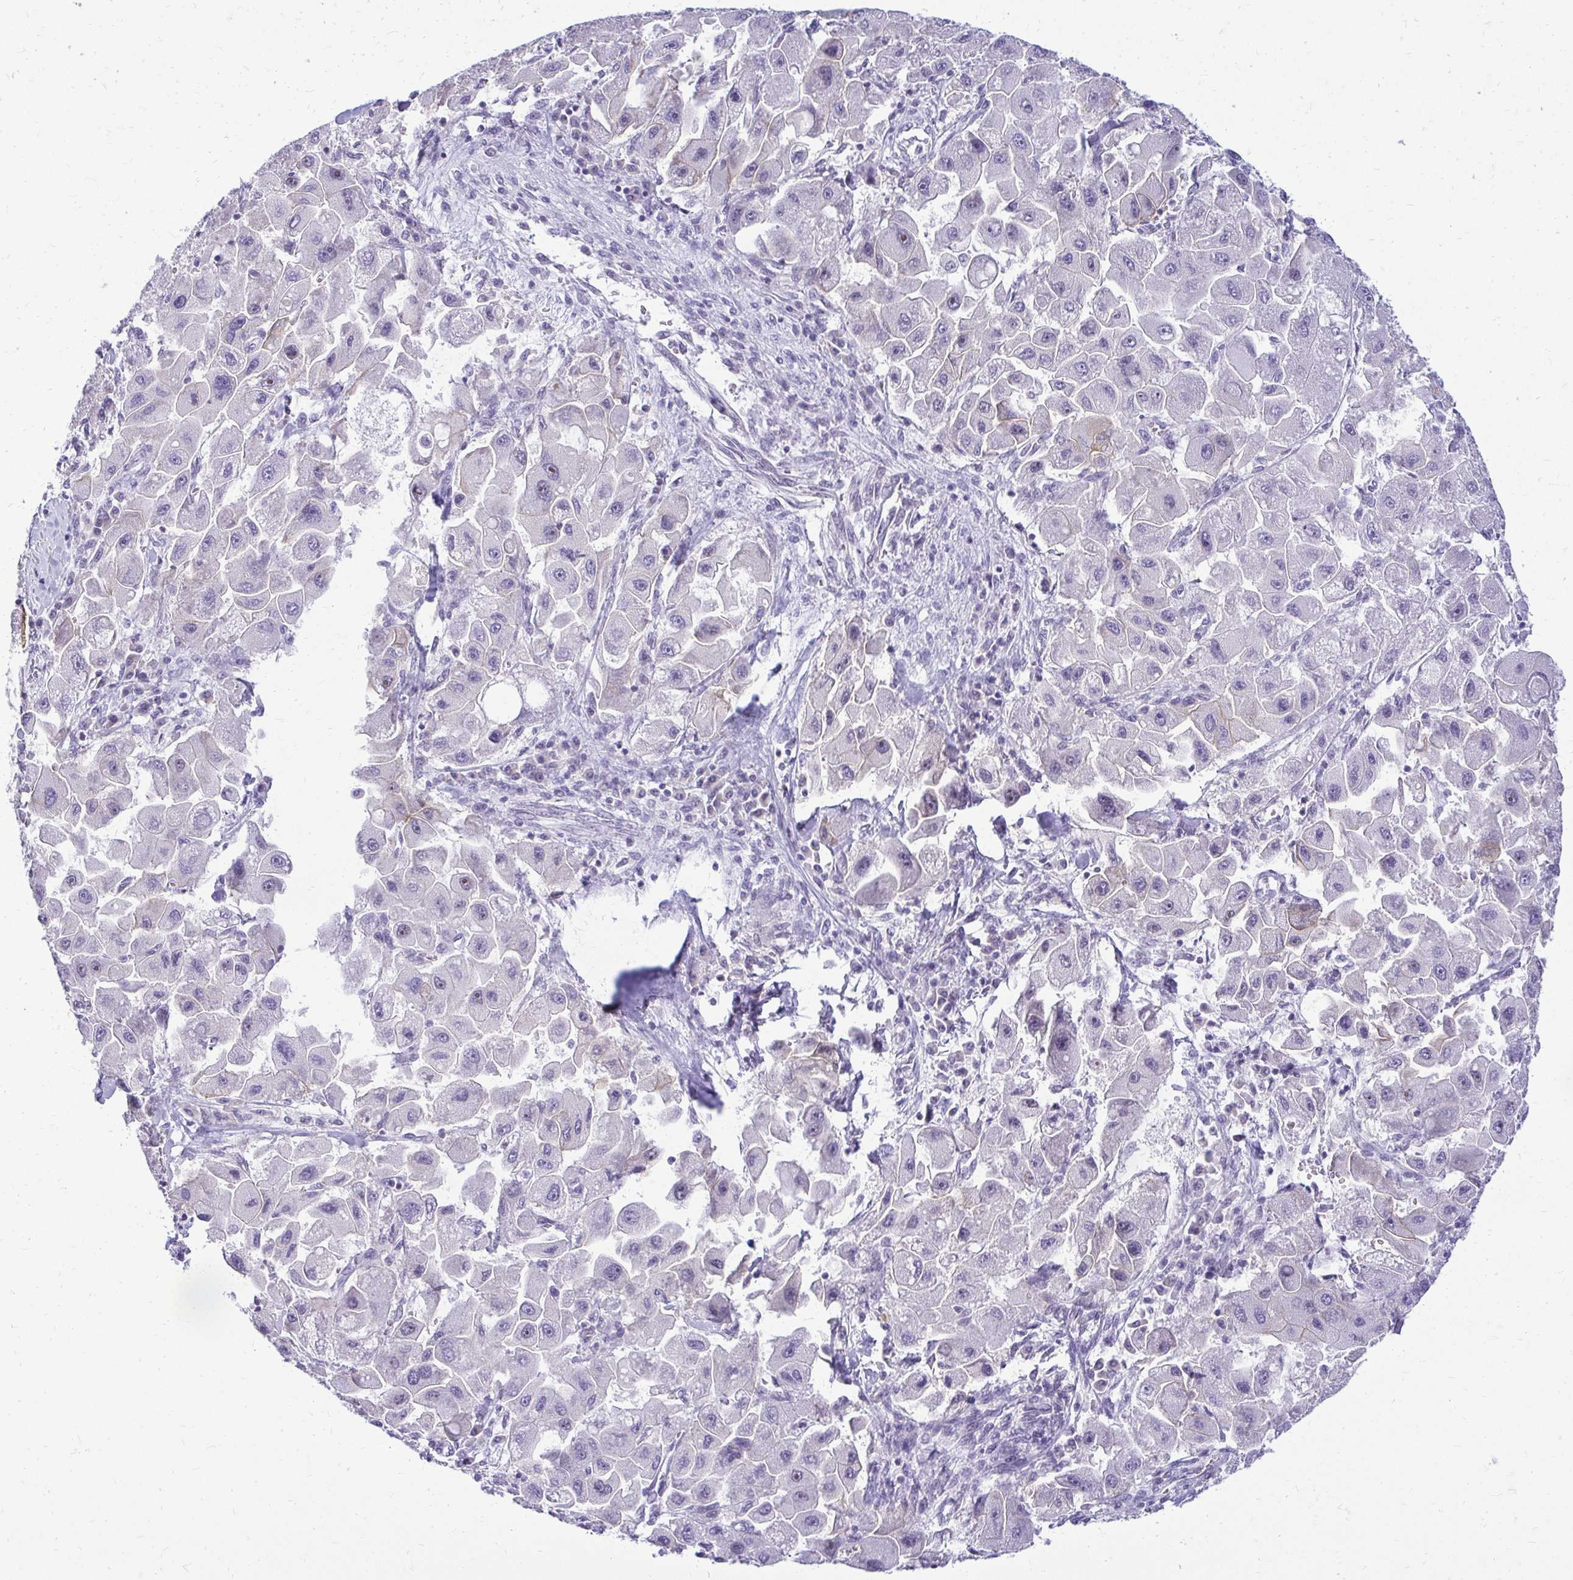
{"staining": {"intensity": "negative", "quantity": "none", "location": "none"}, "tissue": "liver cancer", "cell_type": "Tumor cells", "image_type": "cancer", "snomed": [{"axis": "morphology", "description": "Carcinoma, Hepatocellular, NOS"}, {"axis": "topography", "description": "Liver"}], "caption": "The immunohistochemistry (IHC) histopathology image has no significant positivity in tumor cells of liver cancer (hepatocellular carcinoma) tissue.", "gene": "NIFK", "patient": {"sex": "male", "age": 24}}